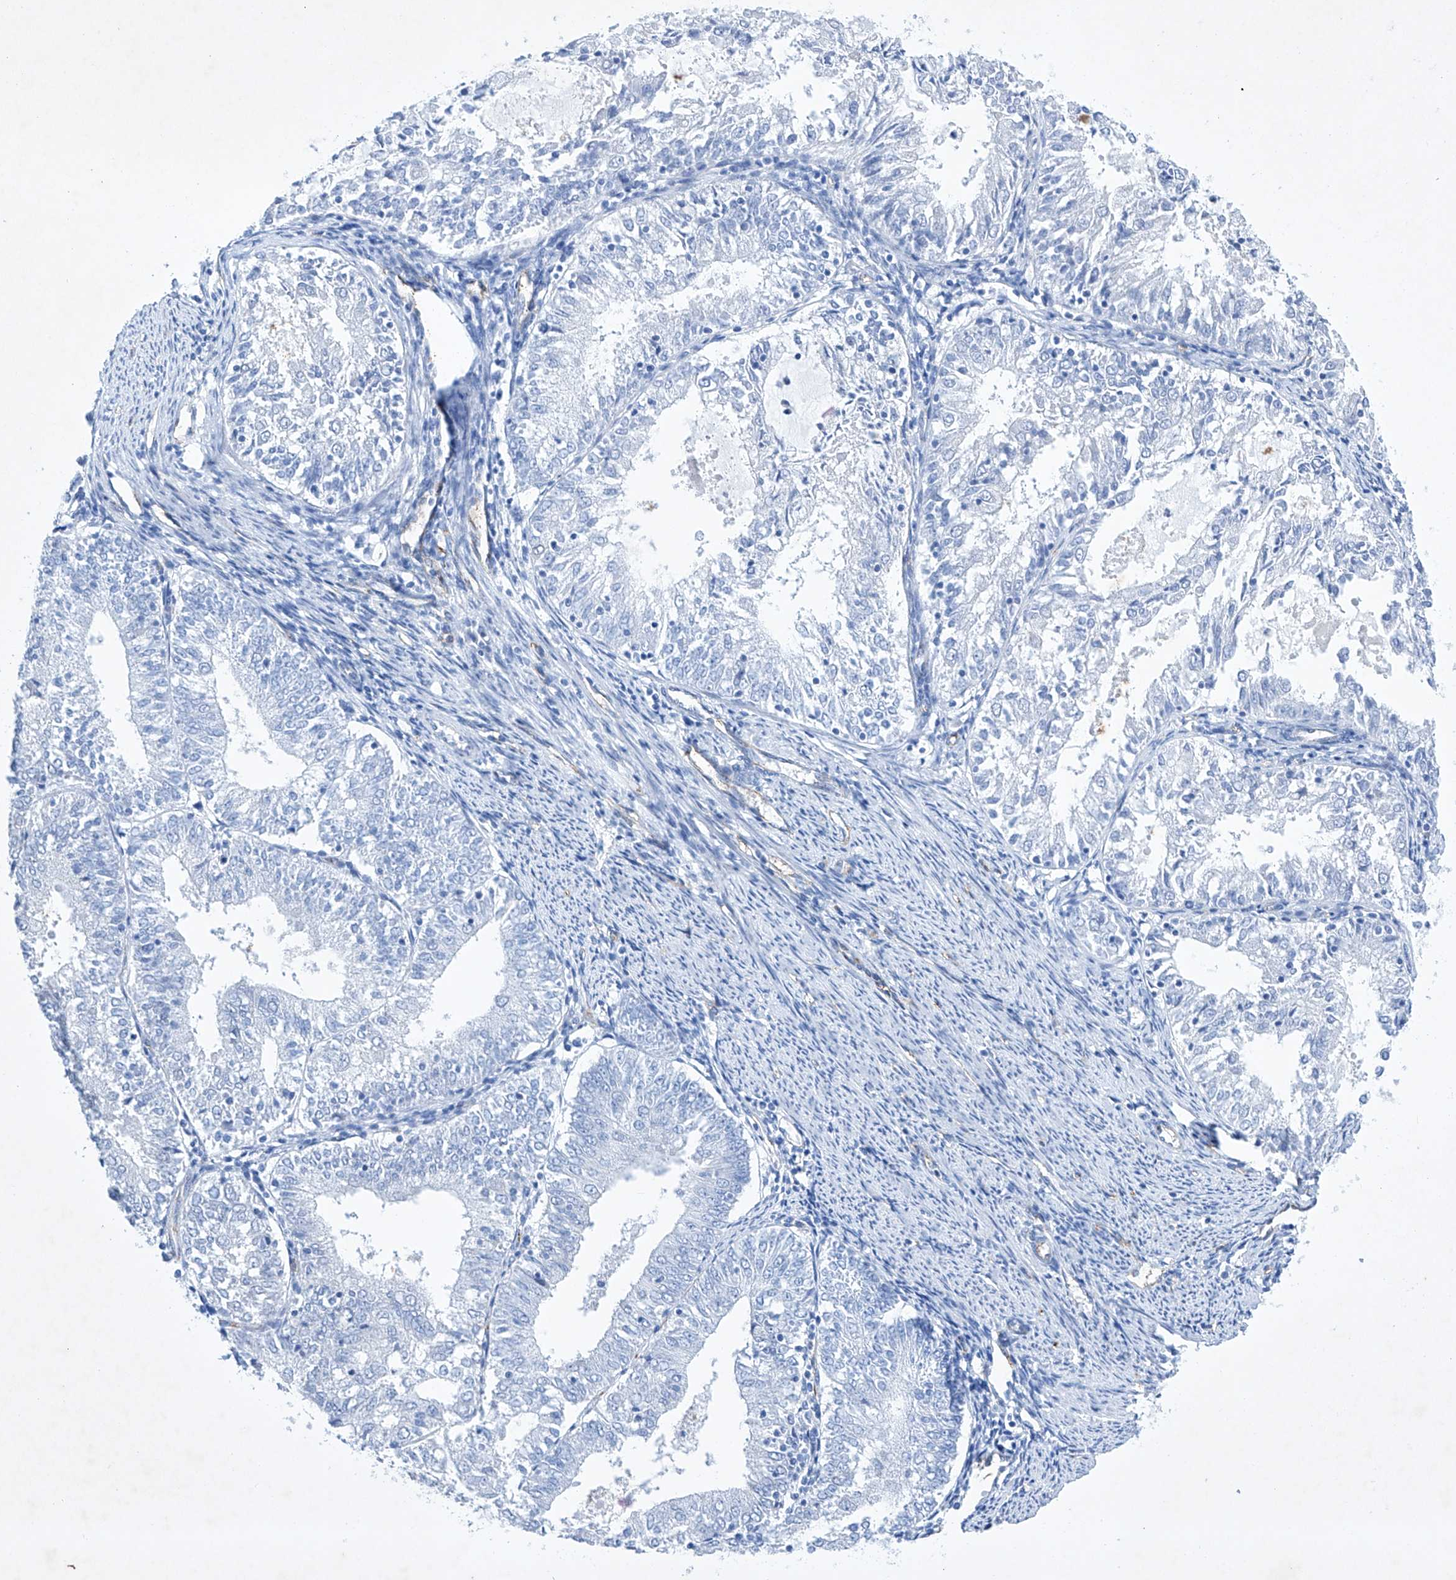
{"staining": {"intensity": "negative", "quantity": "none", "location": "none"}, "tissue": "endometrial cancer", "cell_type": "Tumor cells", "image_type": "cancer", "snomed": [{"axis": "morphology", "description": "Adenocarcinoma, NOS"}, {"axis": "topography", "description": "Endometrium"}], "caption": "Immunohistochemistry histopathology image of neoplastic tissue: human endometrial cancer stained with DAB exhibits no significant protein staining in tumor cells.", "gene": "ETV7", "patient": {"sex": "female", "age": 57}}